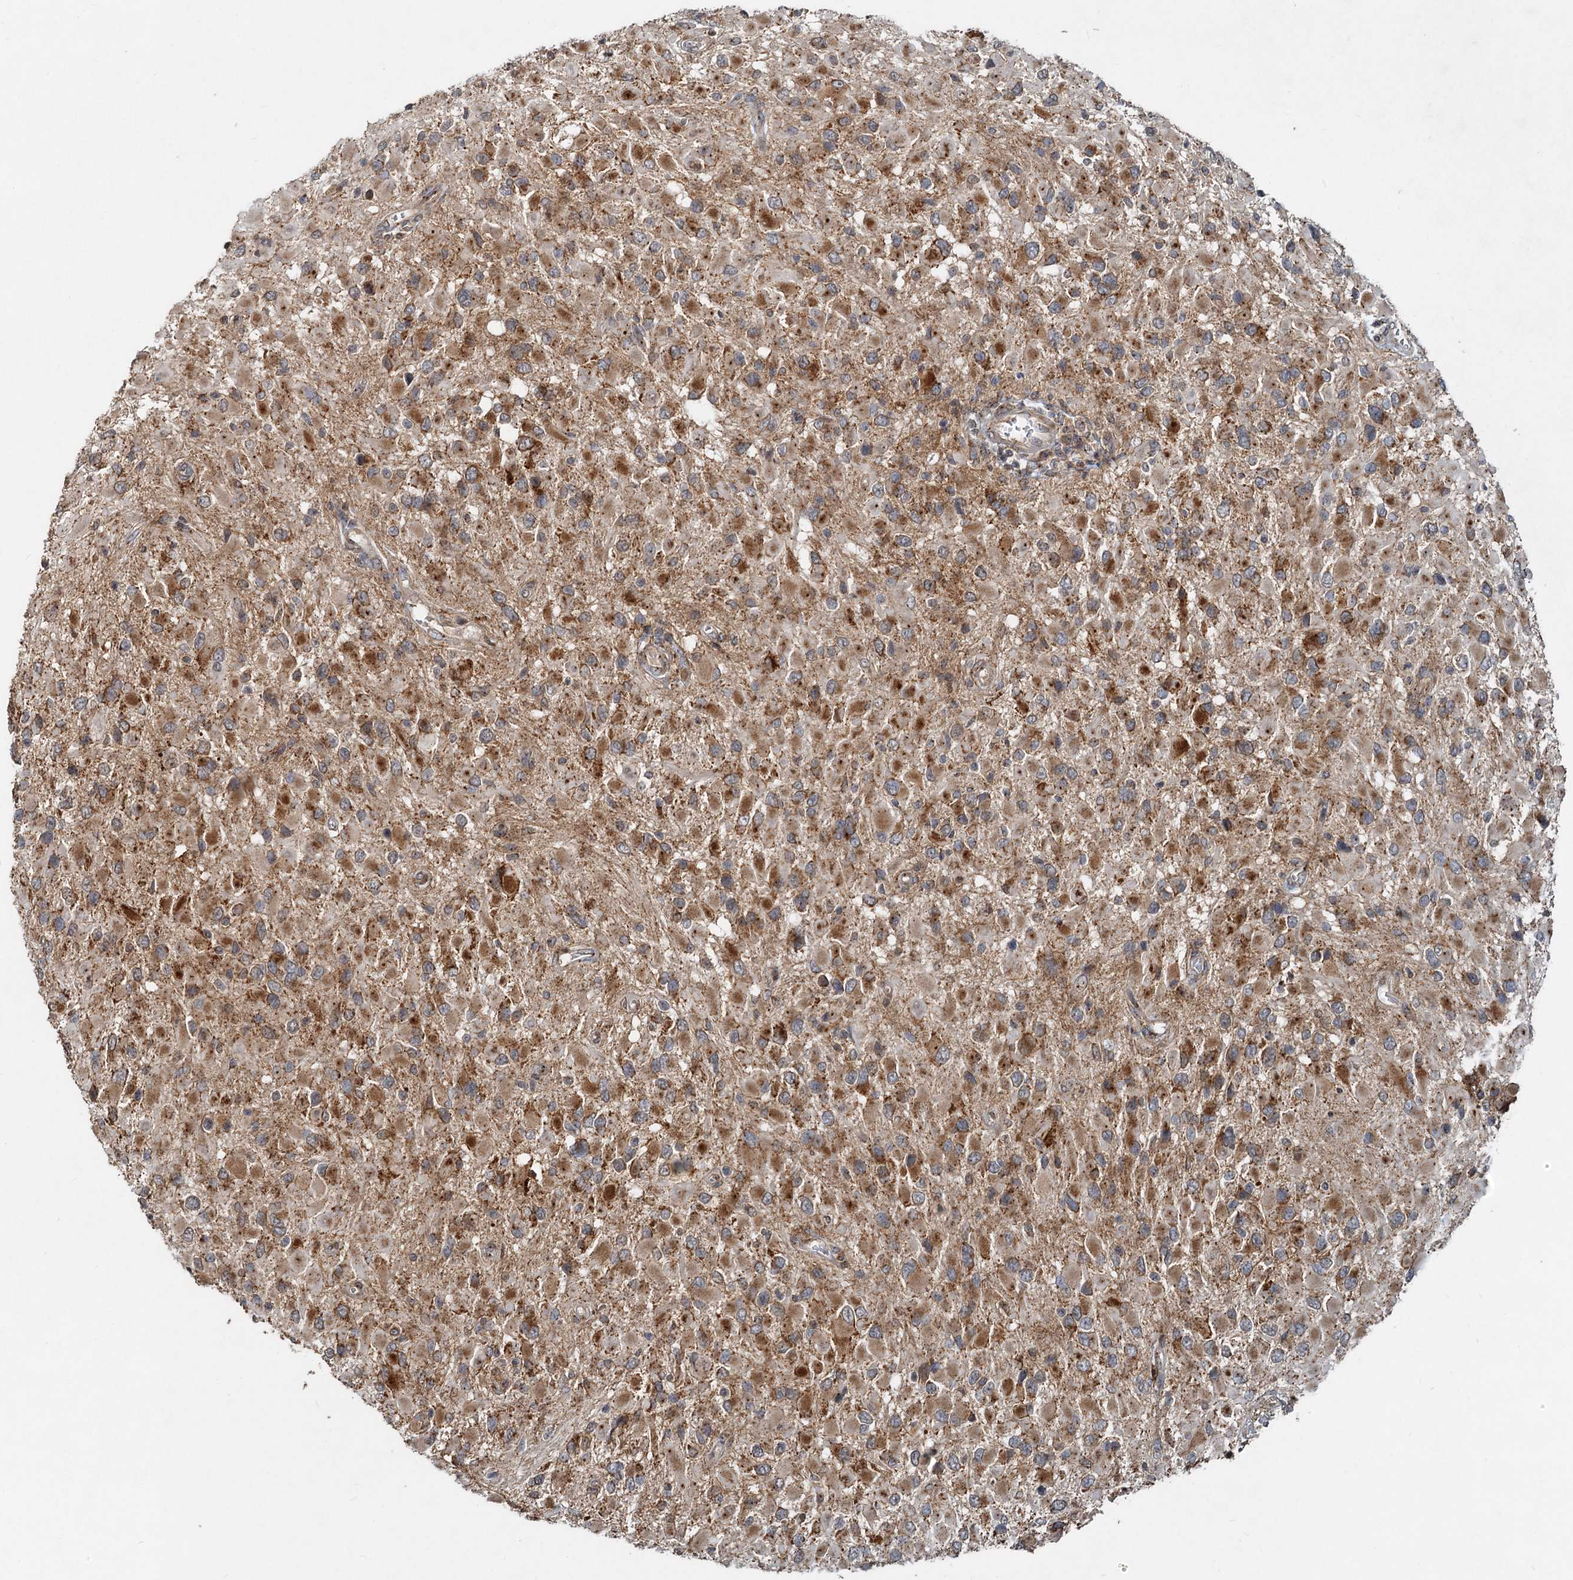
{"staining": {"intensity": "moderate", "quantity": "25%-75%", "location": "cytoplasmic/membranous"}, "tissue": "glioma", "cell_type": "Tumor cells", "image_type": "cancer", "snomed": [{"axis": "morphology", "description": "Glioma, malignant, High grade"}, {"axis": "topography", "description": "Brain"}], "caption": "Immunohistochemical staining of human high-grade glioma (malignant) exhibits moderate cytoplasmic/membranous protein staining in approximately 25%-75% of tumor cells.", "gene": "CEP68", "patient": {"sex": "male", "age": 53}}